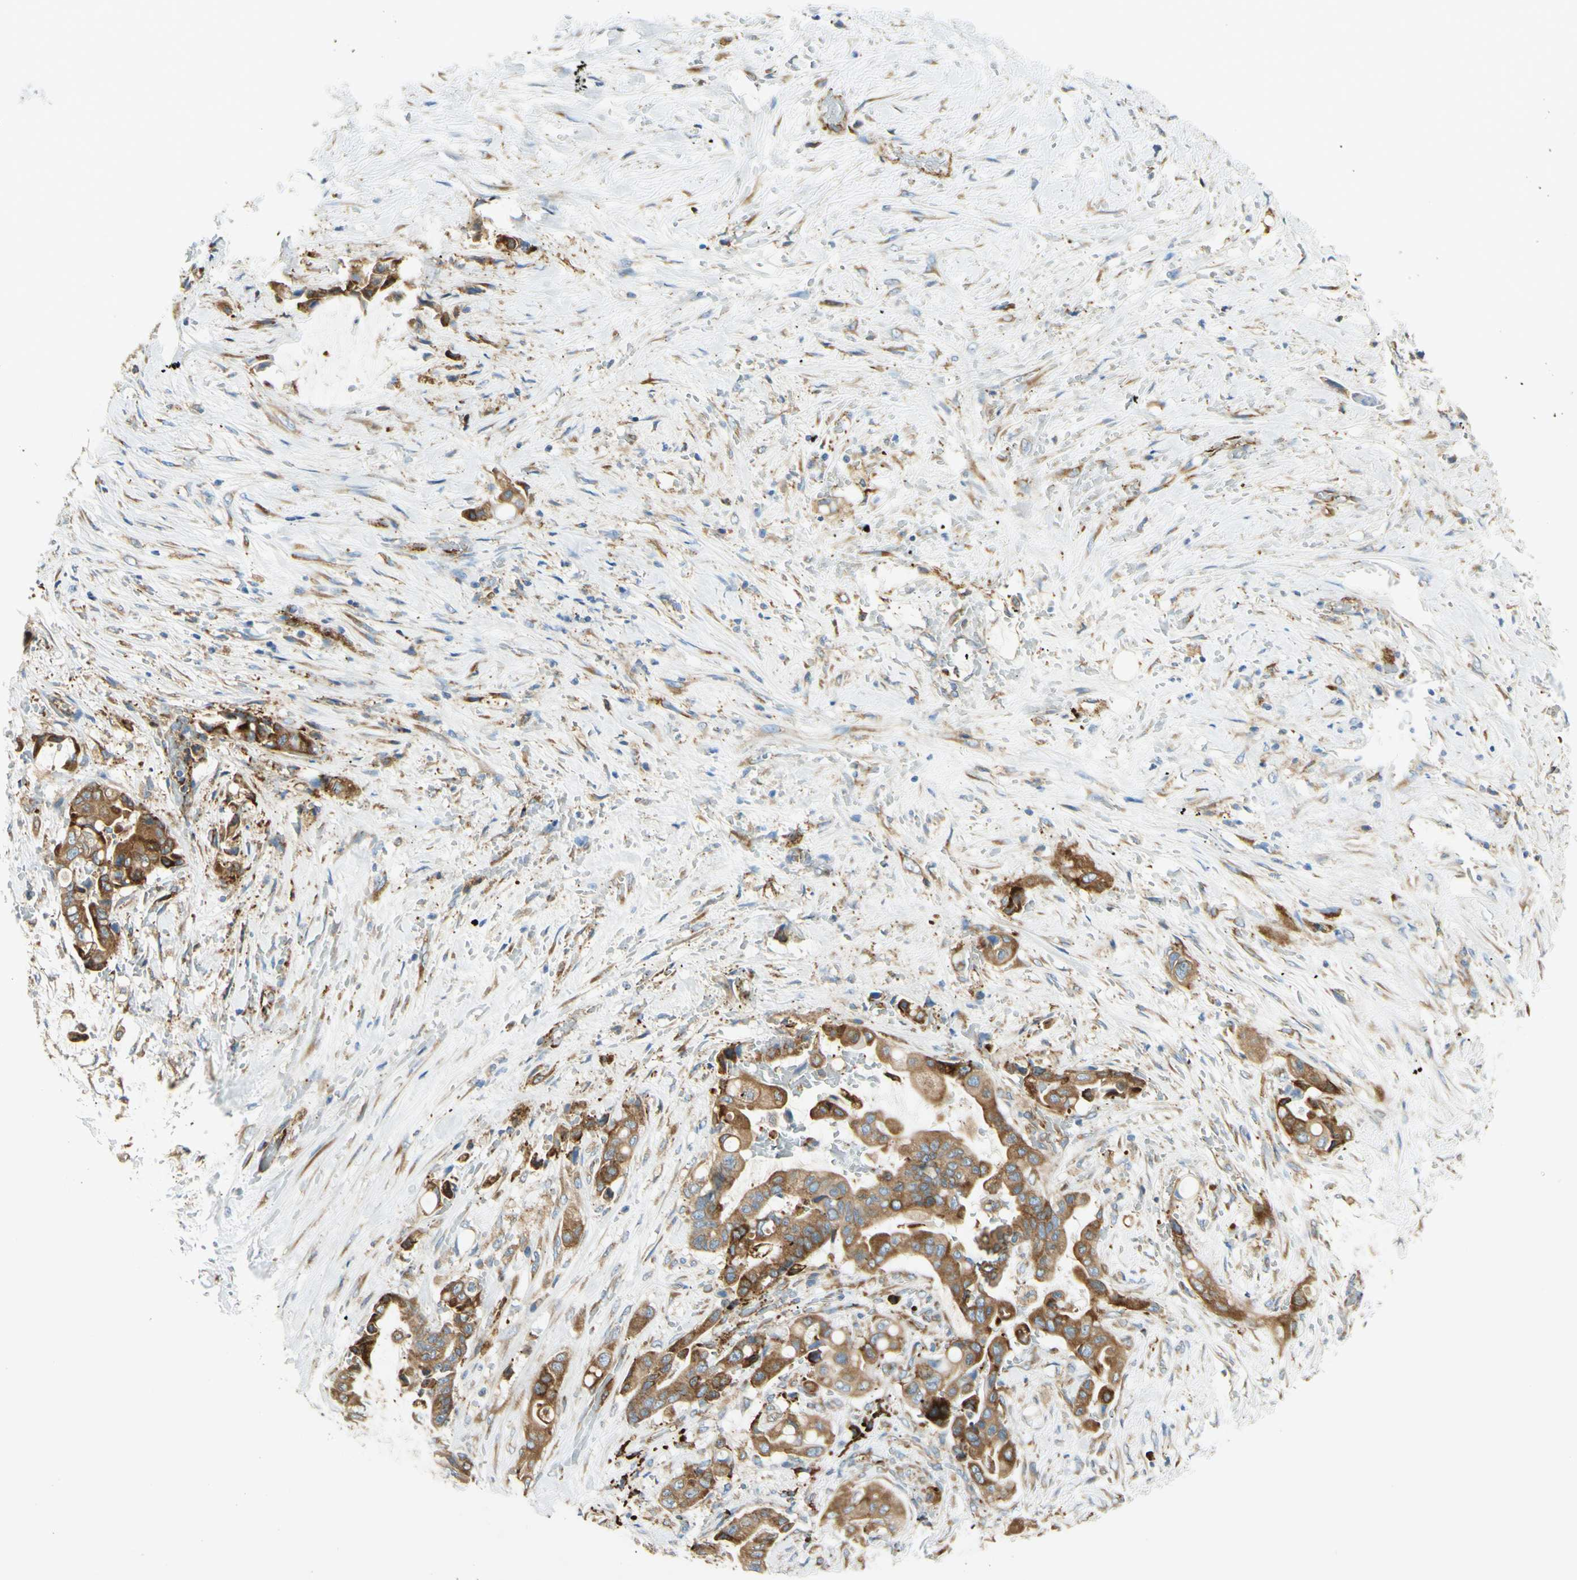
{"staining": {"intensity": "strong", "quantity": ">75%", "location": "cytoplasmic/membranous"}, "tissue": "liver cancer", "cell_type": "Tumor cells", "image_type": "cancer", "snomed": [{"axis": "morphology", "description": "Cholangiocarcinoma"}, {"axis": "topography", "description": "Liver"}], "caption": "Tumor cells exhibit high levels of strong cytoplasmic/membranous expression in approximately >75% of cells in cholangiocarcinoma (liver).", "gene": "MANF", "patient": {"sex": "female", "age": 61}}